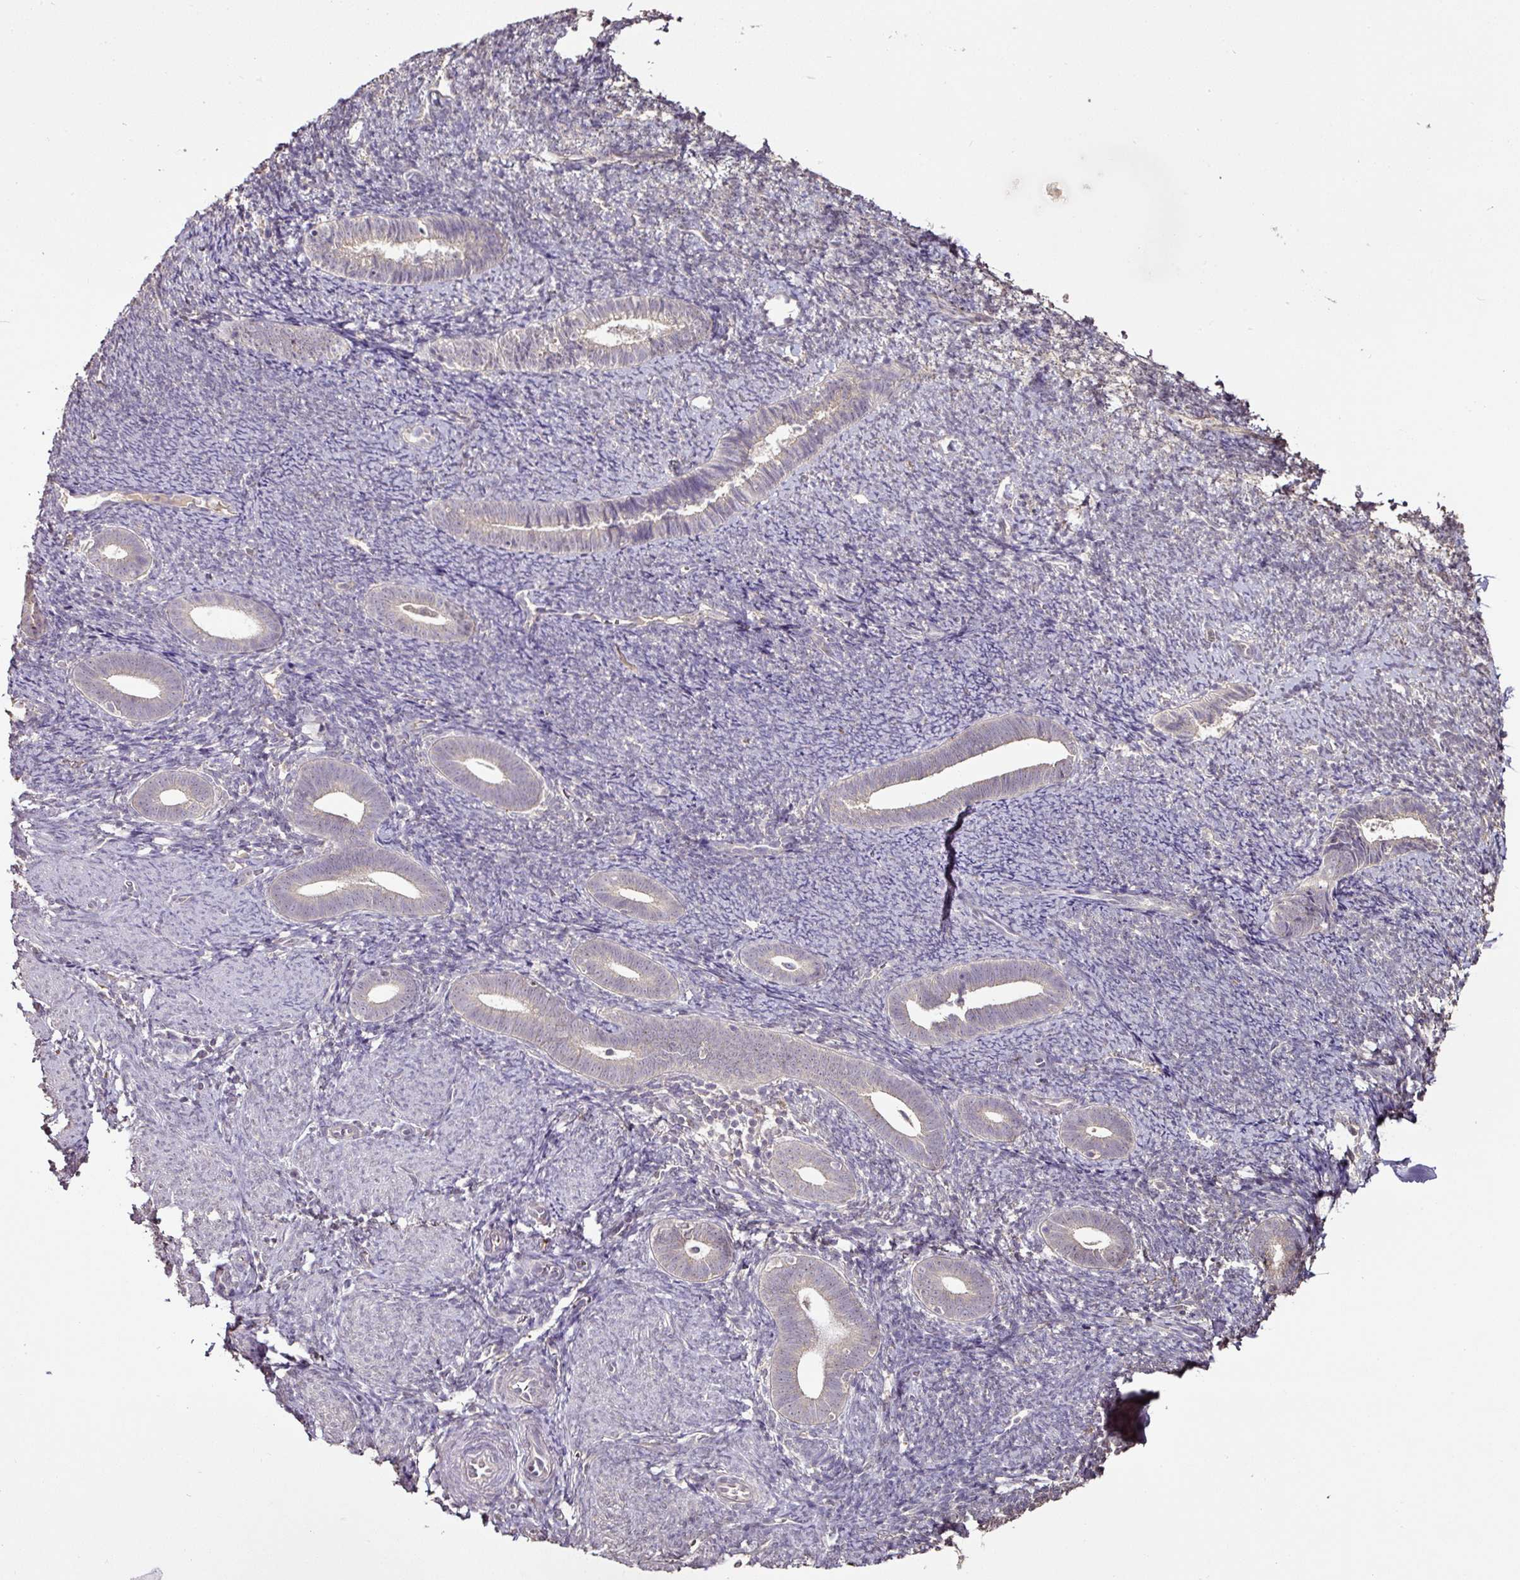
{"staining": {"intensity": "negative", "quantity": "none", "location": "none"}, "tissue": "endometrium", "cell_type": "Cells in endometrial stroma", "image_type": "normal", "snomed": [{"axis": "morphology", "description": "Normal tissue, NOS"}, {"axis": "topography", "description": "Endometrium"}], "caption": "High power microscopy photomicrograph of an immunohistochemistry (IHC) histopathology image of unremarkable endometrium, revealing no significant expression in cells in endometrial stroma. (Stains: DAB (3,3'-diaminobenzidine) IHC with hematoxylin counter stain, Microscopy: brightfield microscopy at high magnification).", "gene": "RPL38", "patient": {"sex": "female", "age": 39}}